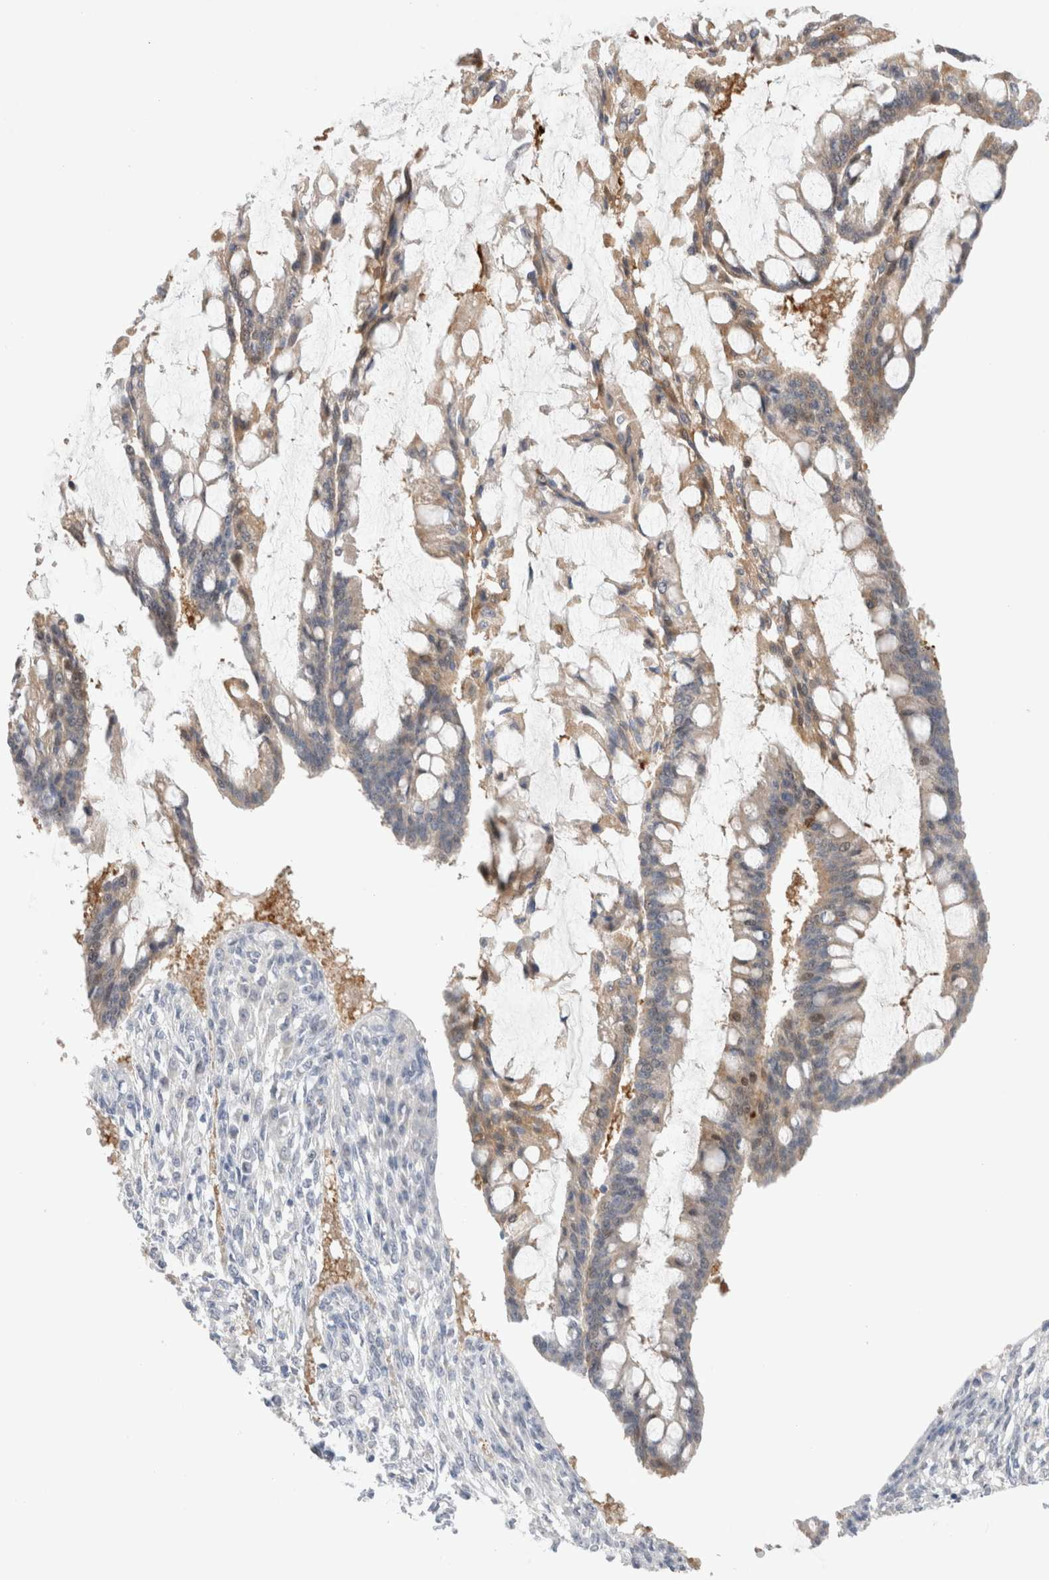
{"staining": {"intensity": "moderate", "quantity": ">75%", "location": "cytoplasmic/membranous"}, "tissue": "ovarian cancer", "cell_type": "Tumor cells", "image_type": "cancer", "snomed": [{"axis": "morphology", "description": "Cystadenocarcinoma, mucinous, NOS"}, {"axis": "topography", "description": "Ovary"}], "caption": "The immunohistochemical stain highlights moderate cytoplasmic/membranous positivity in tumor cells of mucinous cystadenocarcinoma (ovarian) tissue.", "gene": "SLC22A12", "patient": {"sex": "female", "age": 73}}